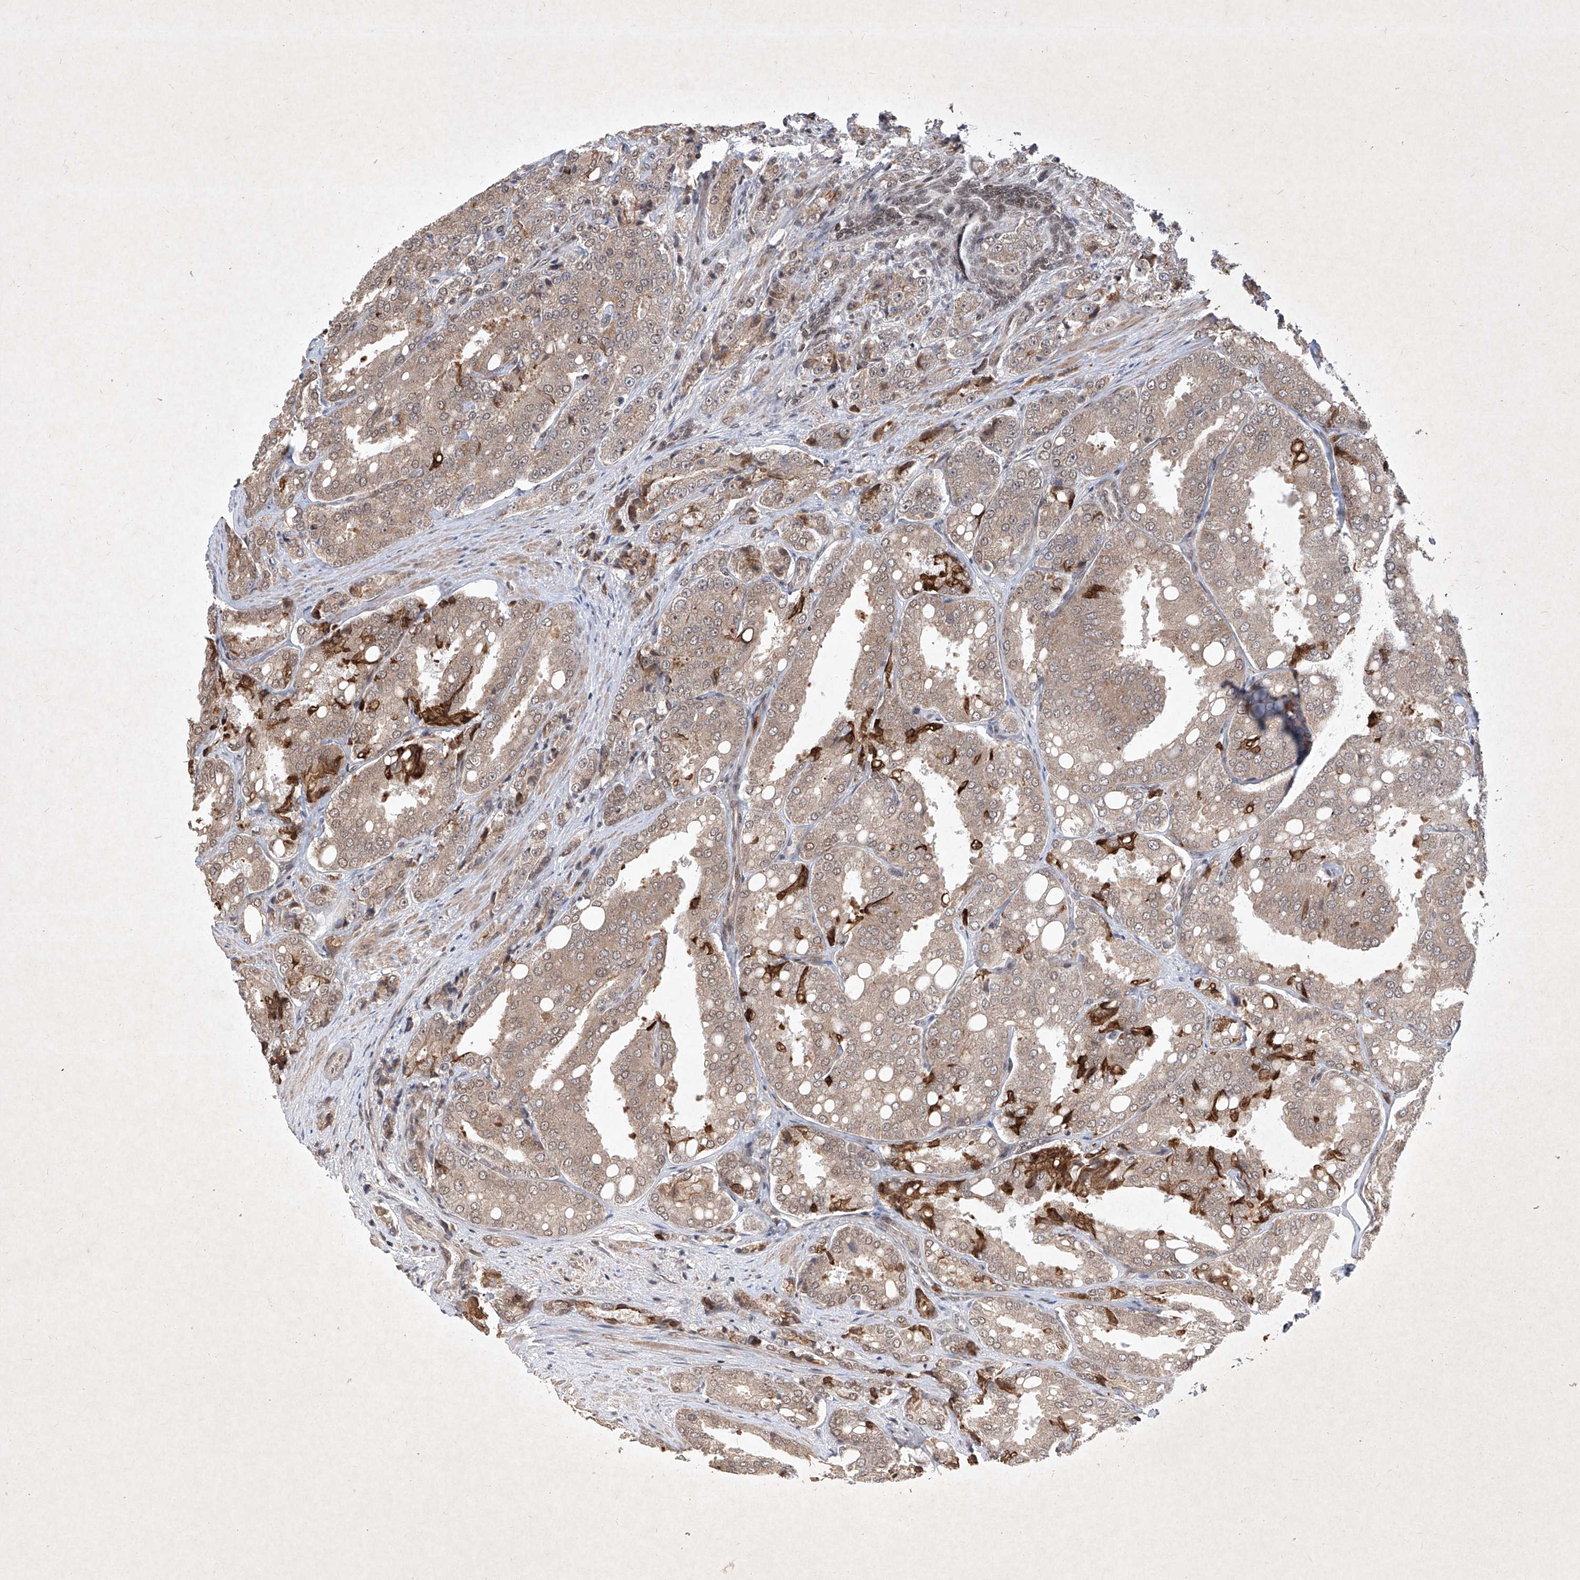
{"staining": {"intensity": "strong", "quantity": "25%-75%", "location": "cytoplasmic/membranous"}, "tissue": "prostate cancer", "cell_type": "Tumor cells", "image_type": "cancer", "snomed": [{"axis": "morphology", "description": "Adenocarcinoma, High grade"}, {"axis": "topography", "description": "Prostate"}], "caption": "The histopathology image exhibits staining of high-grade adenocarcinoma (prostate), revealing strong cytoplasmic/membranous protein staining (brown color) within tumor cells. The staining was performed using DAB (3,3'-diaminobenzidine), with brown indicating positive protein expression. Nuclei are stained blue with hematoxylin.", "gene": "IRF2", "patient": {"sex": "male", "age": 50}}